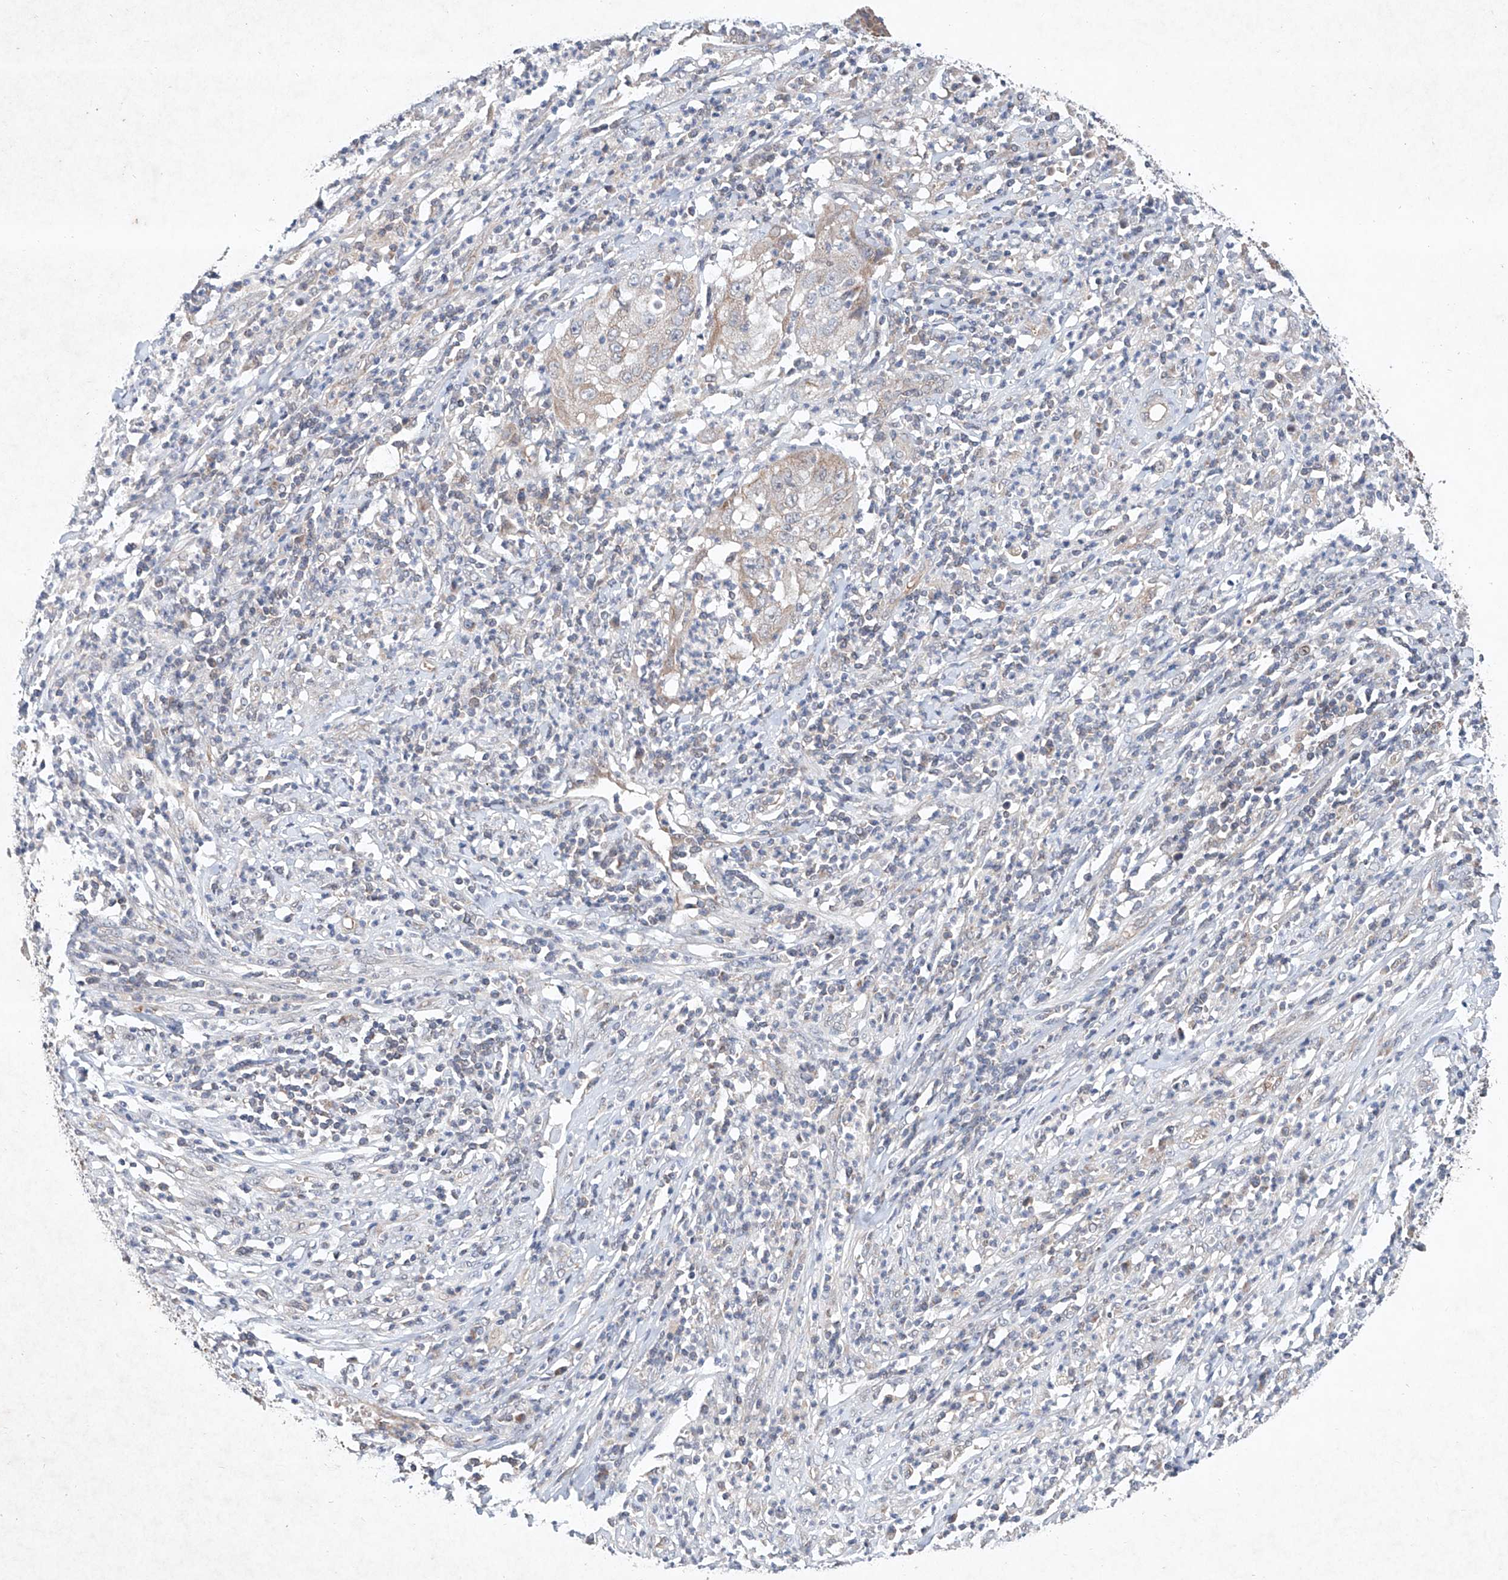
{"staining": {"intensity": "weak", "quantity": "25%-75%", "location": "cytoplasmic/membranous"}, "tissue": "cervical cancer", "cell_type": "Tumor cells", "image_type": "cancer", "snomed": [{"axis": "morphology", "description": "Squamous cell carcinoma, NOS"}, {"axis": "topography", "description": "Cervix"}], "caption": "This is a micrograph of immunohistochemistry staining of squamous cell carcinoma (cervical), which shows weak expression in the cytoplasmic/membranous of tumor cells.", "gene": "FASTK", "patient": {"sex": "female", "age": 32}}